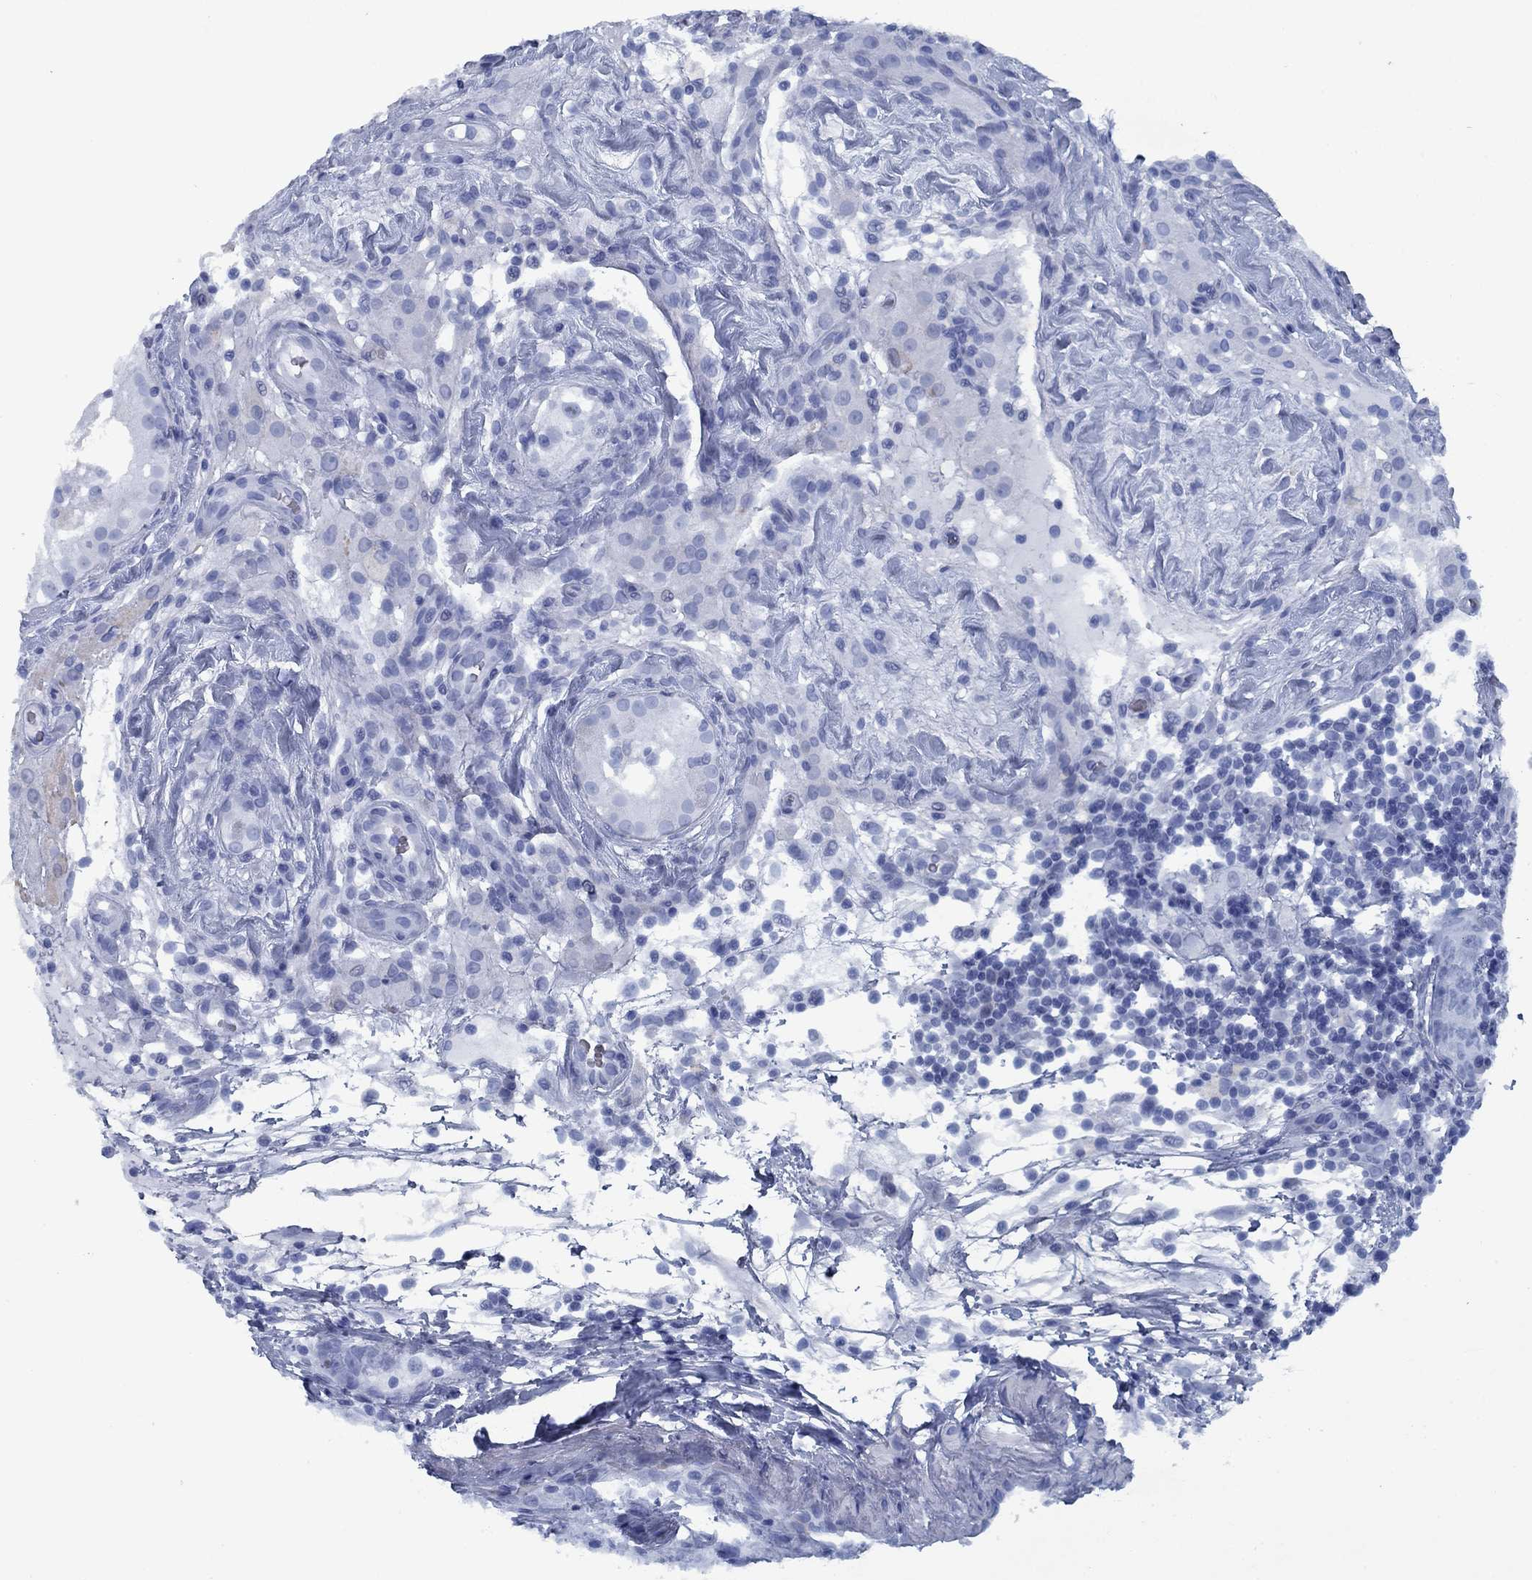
{"staining": {"intensity": "negative", "quantity": "none", "location": "none"}, "tissue": "testis cancer", "cell_type": "Tumor cells", "image_type": "cancer", "snomed": [{"axis": "morphology", "description": "Seminoma, NOS"}, {"axis": "topography", "description": "Testis"}], "caption": "There is no significant positivity in tumor cells of testis seminoma.", "gene": "PNMA8A", "patient": {"sex": "male", "age": 34}}